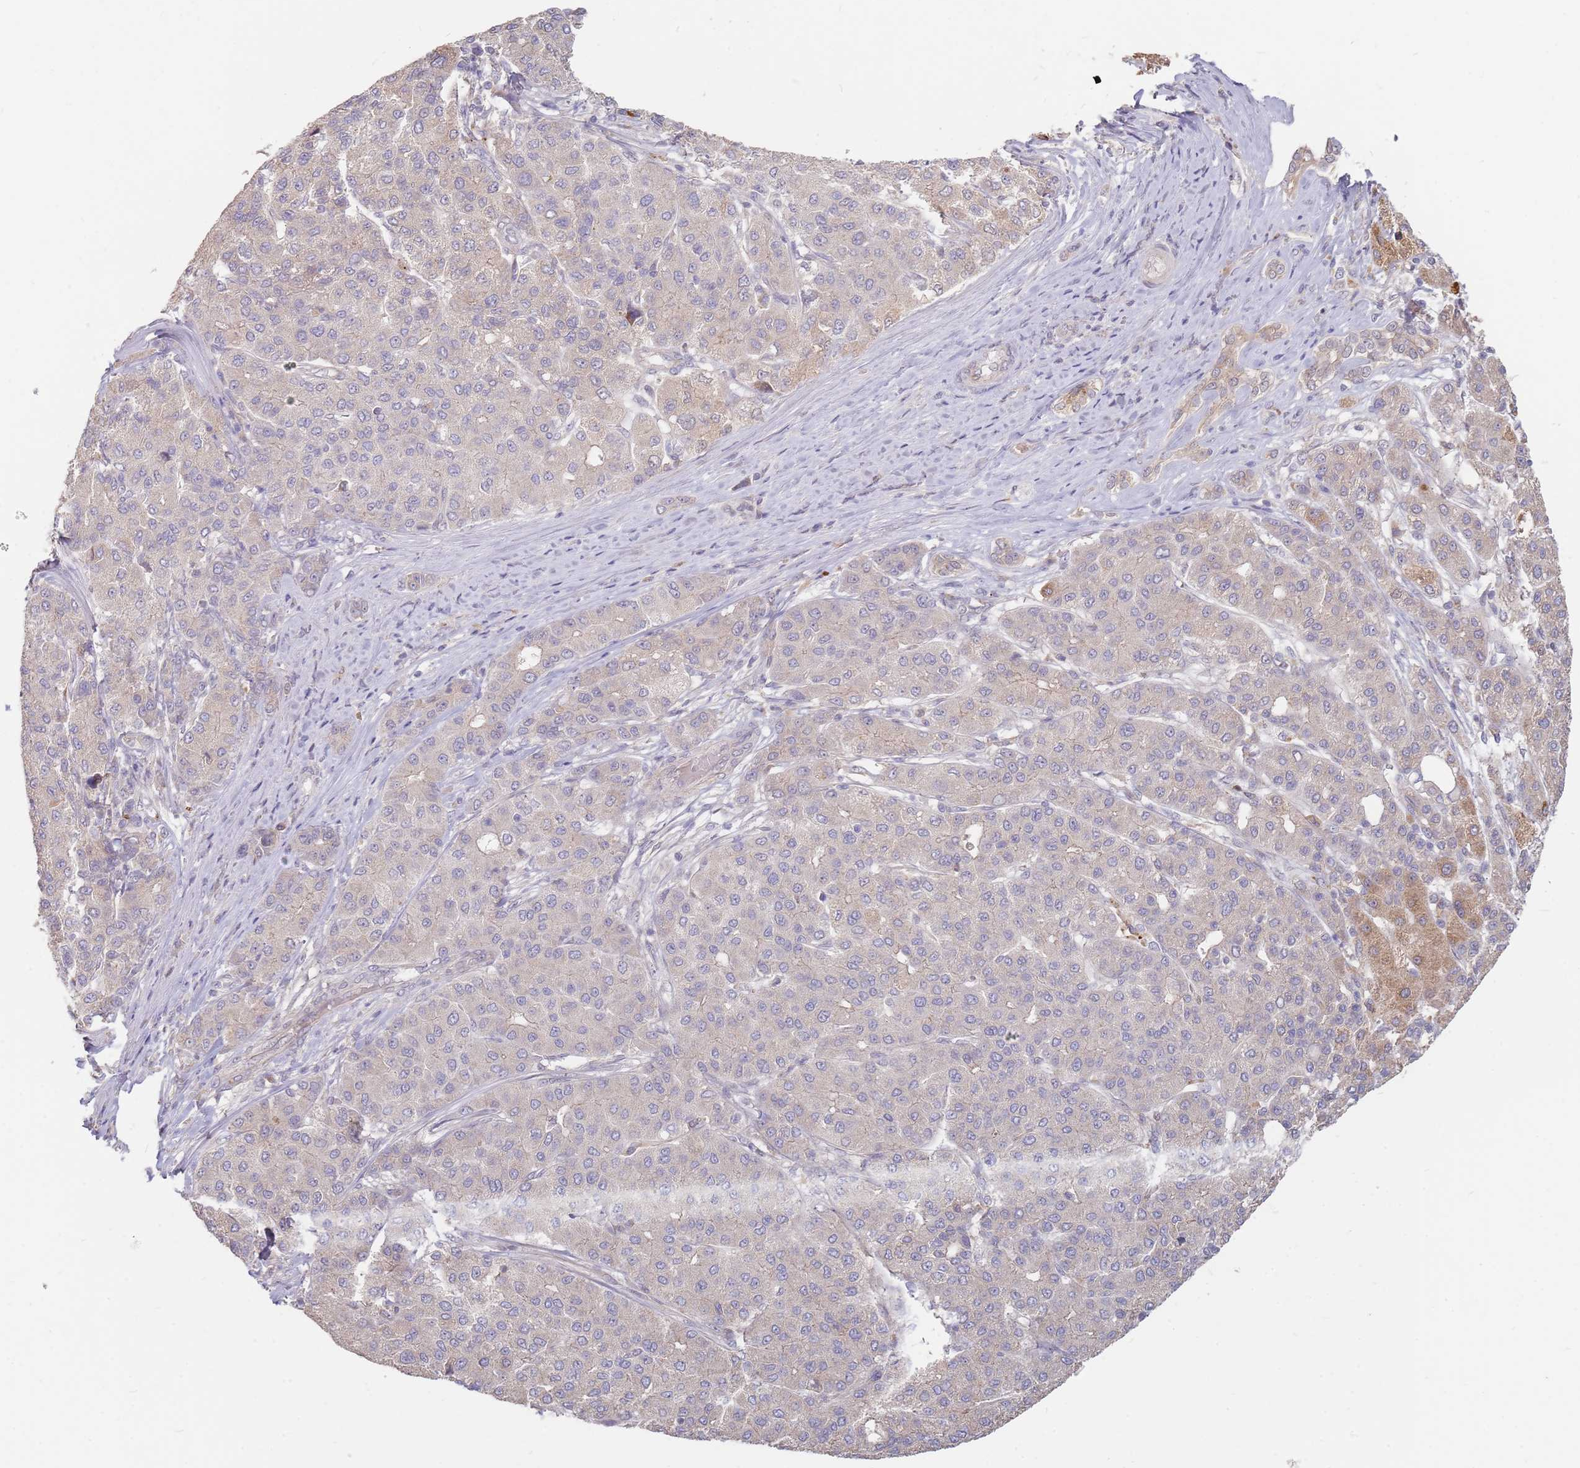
{"staining": {"intensity": "weak", "quantity": "<25%", "location": "cytoplasmic/membranous"}, "tissue": "liver cancer", "cell_type": "Tumor cells", "image_type": "cancer", "snomed": [{"axis": "morphology", "description": "Carcinoma, Hepatocellular, NOS"}, {"axis": "topography", "description": "Liver"}], "caption": "This micrograph is of hepatocellular carcinoma (liver) stained with immunohistochemistry to label a protein in brown with the nuclei are counter-stained blue. There is no expression in tumor cells.", "gene": "MPEG1", "patient": {"sex": "male", "age": 65}}